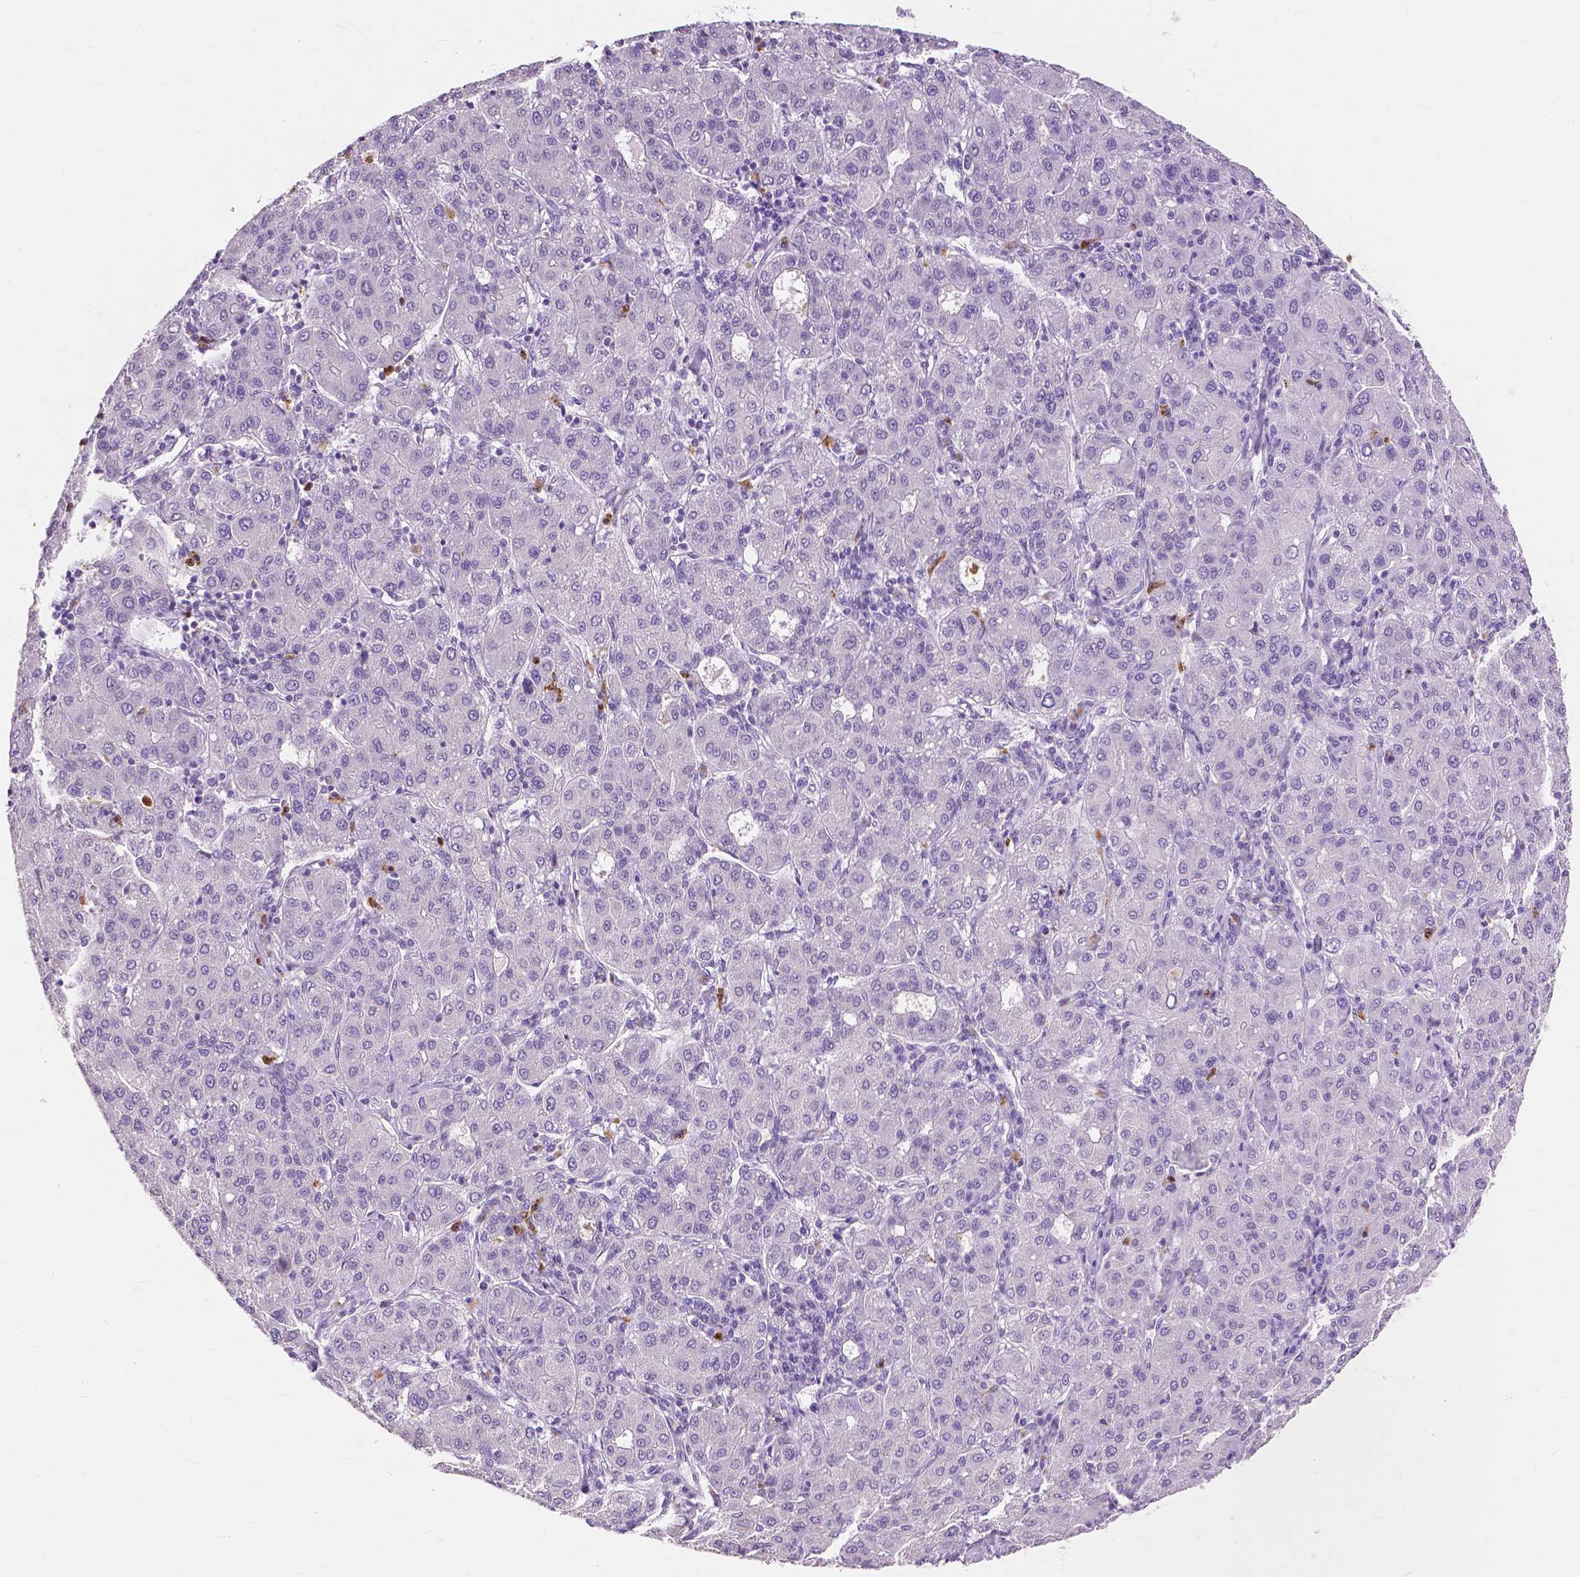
{"staining": {"intensity": "negative", "quantity": "none", "location": "none"}, "tissue": "liver cancer", "cell_type": "Tumor cells", "image_type": "cancer", "snomed": [{"axis": "morphology", "description": "Carcinoma, Hepatocellular, NOS"}, {"axis": "topography", "description": "Liver"}], "caption": "High magnification brightfield microscopy of hepatocellular carcinoma (liver) stained with DAB (3,3'-diaminobenzidine) (brown) and counterstained with hematoxylin (blue): tumor cells show no significant positivity.", "gene": "CXCR2", "patient": {"sex": "male", "age": 65}}